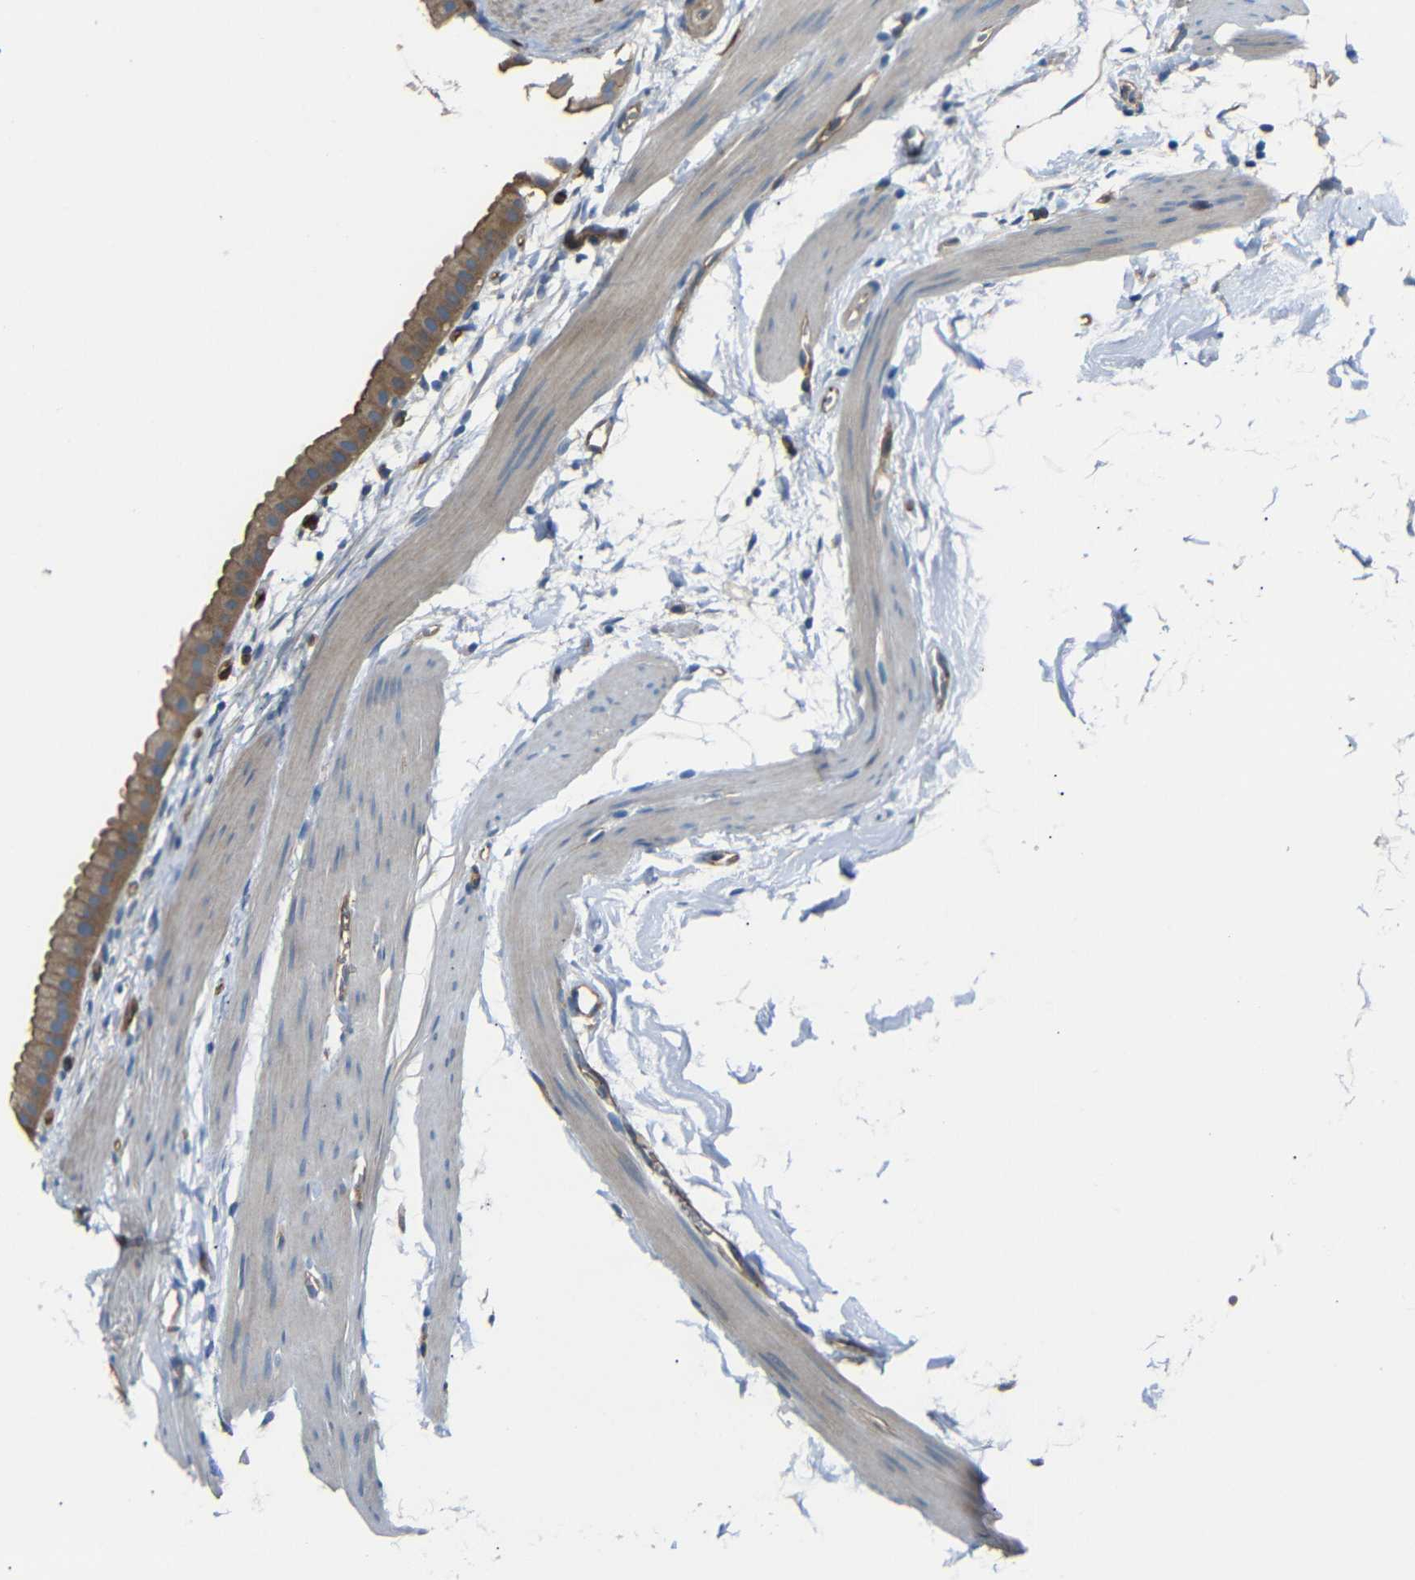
{"staining": {"intensity": "moderate", "quantity": ">75%", "location": "cytoplasmic/membranous"}, "tissue": "gallbladder", "cell_type": "Glandular cells", "image_type": "normal", "snomed": [{"axis": "morphology", "description": "Normal tissue, NOS"}, {"axis": "topography", "description": "Gallbladder"}], "caption": "Immunohistochemistry (IHC) (DAB) staining of unremarkable human gallbladder exhibits moderate cytoplasmic/membranous protein positivity in about >75% of glandular cells. (DAB (3,3'-diaminobenzidine) = brown stain, brightfield microscopy at high magnification).", "gene": "MYO1B", "patient": {"sex": "female", "age": 64}}